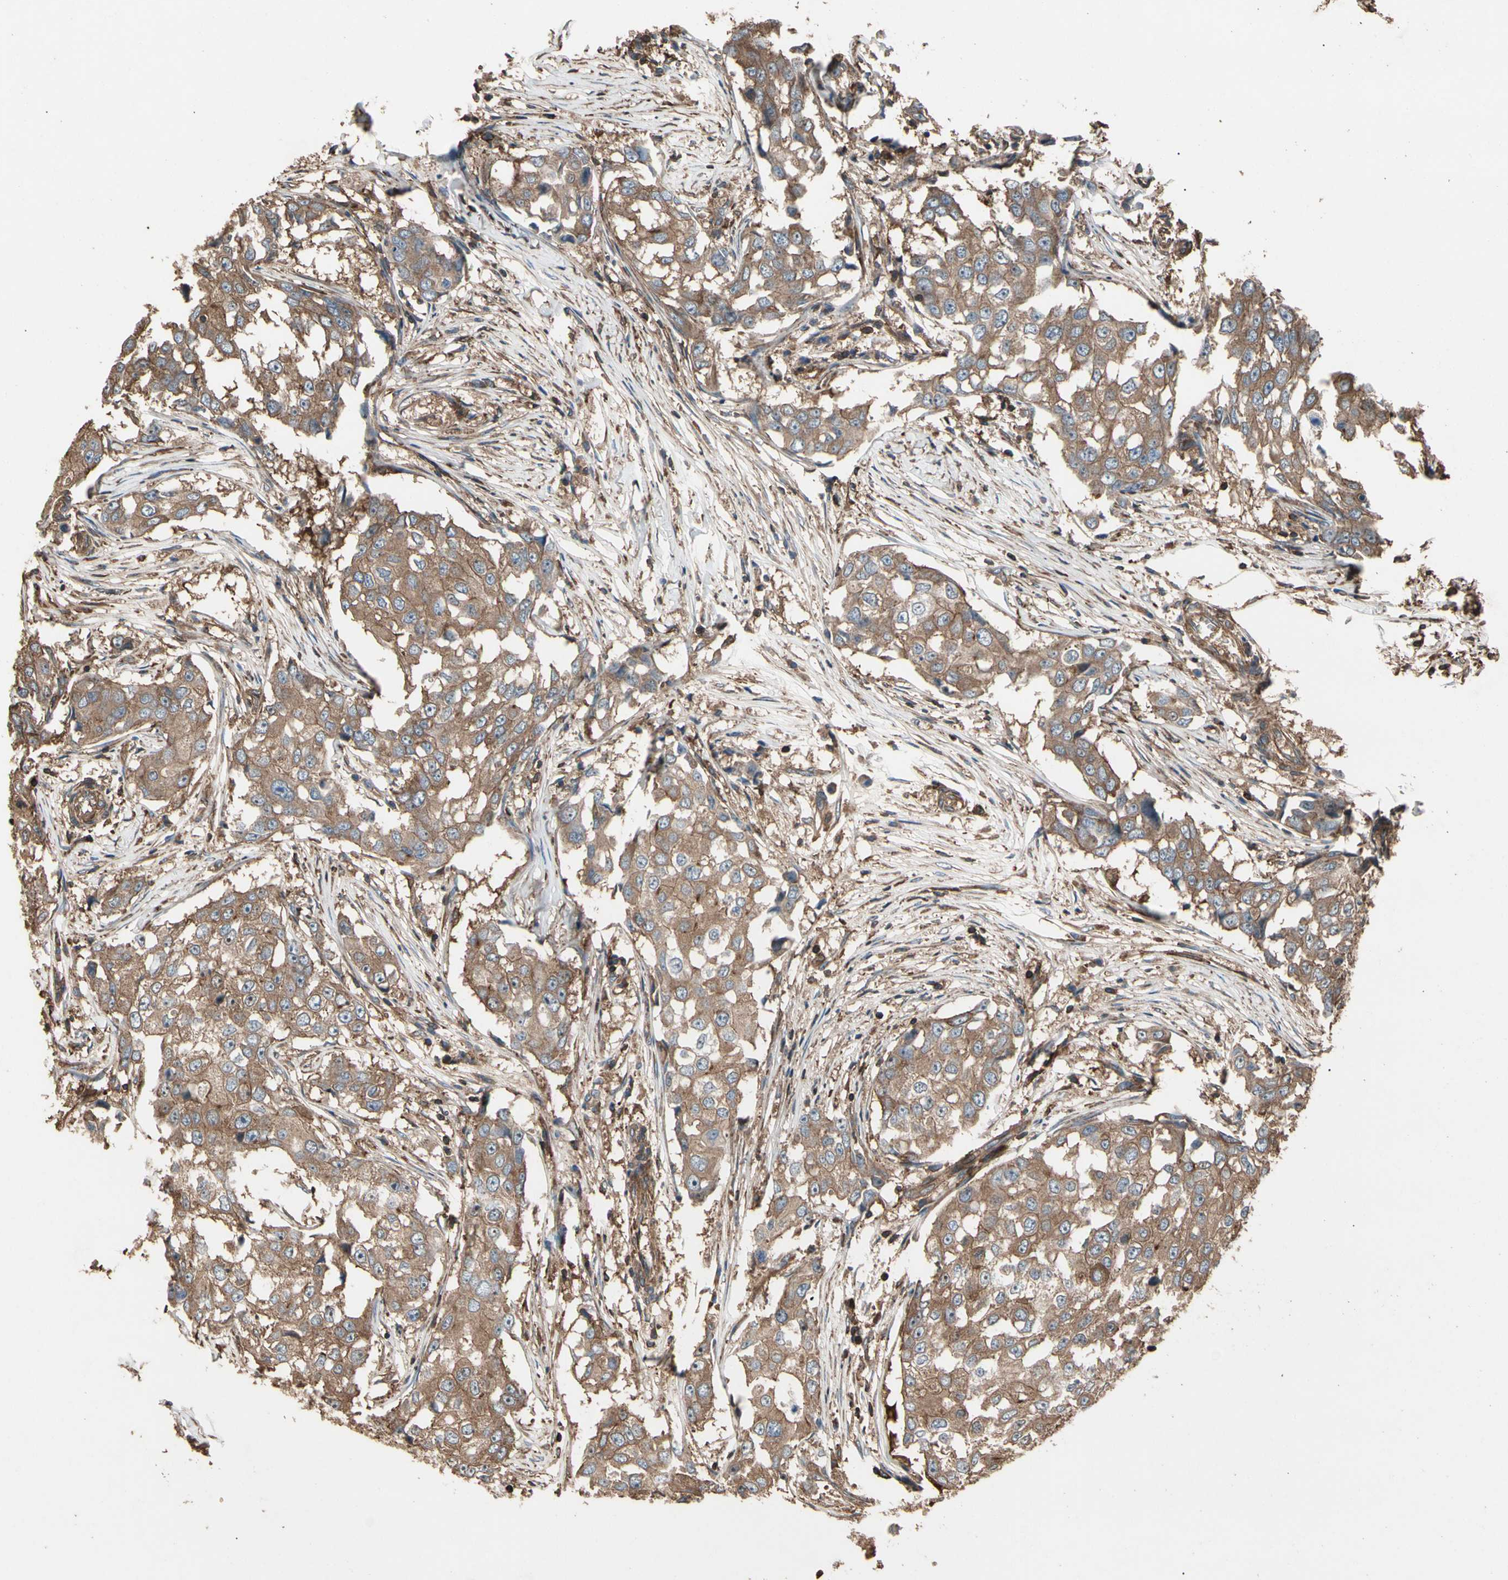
{"staining": {"intensity": "moderate", "quantity": ">75%", "location": "cytoplasmic/membranous"}, "tissue": "breast cancer", "cell_type": "Tumor cells", "image_type": "cancer", "snomed": [{"axis": "morphology", "description": "Duct carcinoma"}, {"axis": "topography", "description": "Breast"}], "caption": "This histopathology image displays IHC staining of breast cancer (invasive ductal carcinoma), with medium moderate cytoplasmic/membranous expression in about >75% of tumor cells.", "gene": "AGBL2", "patient": {"sex": "female", "age": 27}}